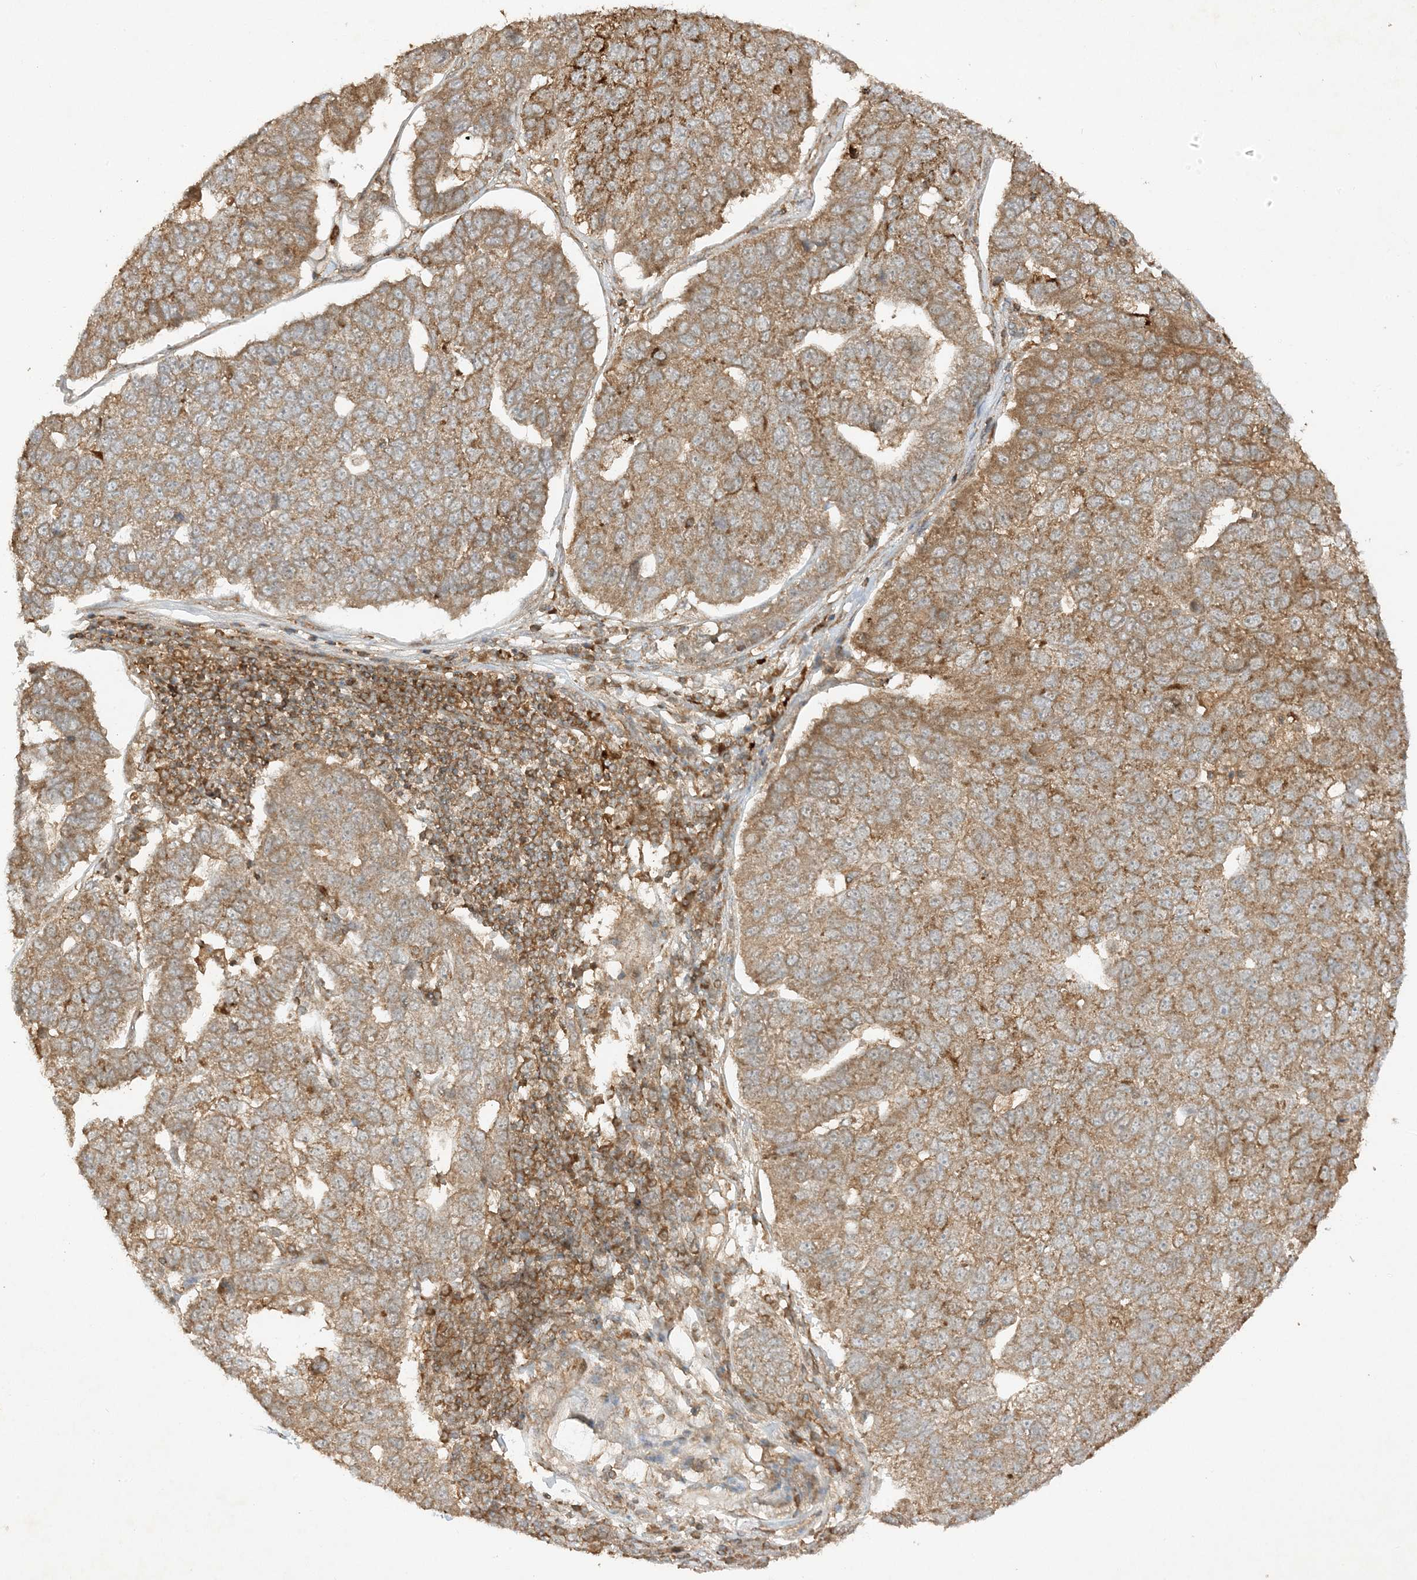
{"staining": {"intensity": "moderate", "quantity": ">75%", "location": "cytoplasmic/membranous"}, "tissue": "pancreatic cancer", "cell_type": "Tumor cells", "image_type": "cancer", "snomed": [{"axis": "morphology", "description": "Adenocarcinoma, NOS"}, {"axis": "topography", "description": "Pancreas"}], "caption": "A histopathology image of human adenocarcinoma (pancreatic) stained for a protein shows moderate cytoplasmic/membranous brown staining in tumor cells.", "gene": "XRN1", "patient": {"sex": "female", "age": 61}}